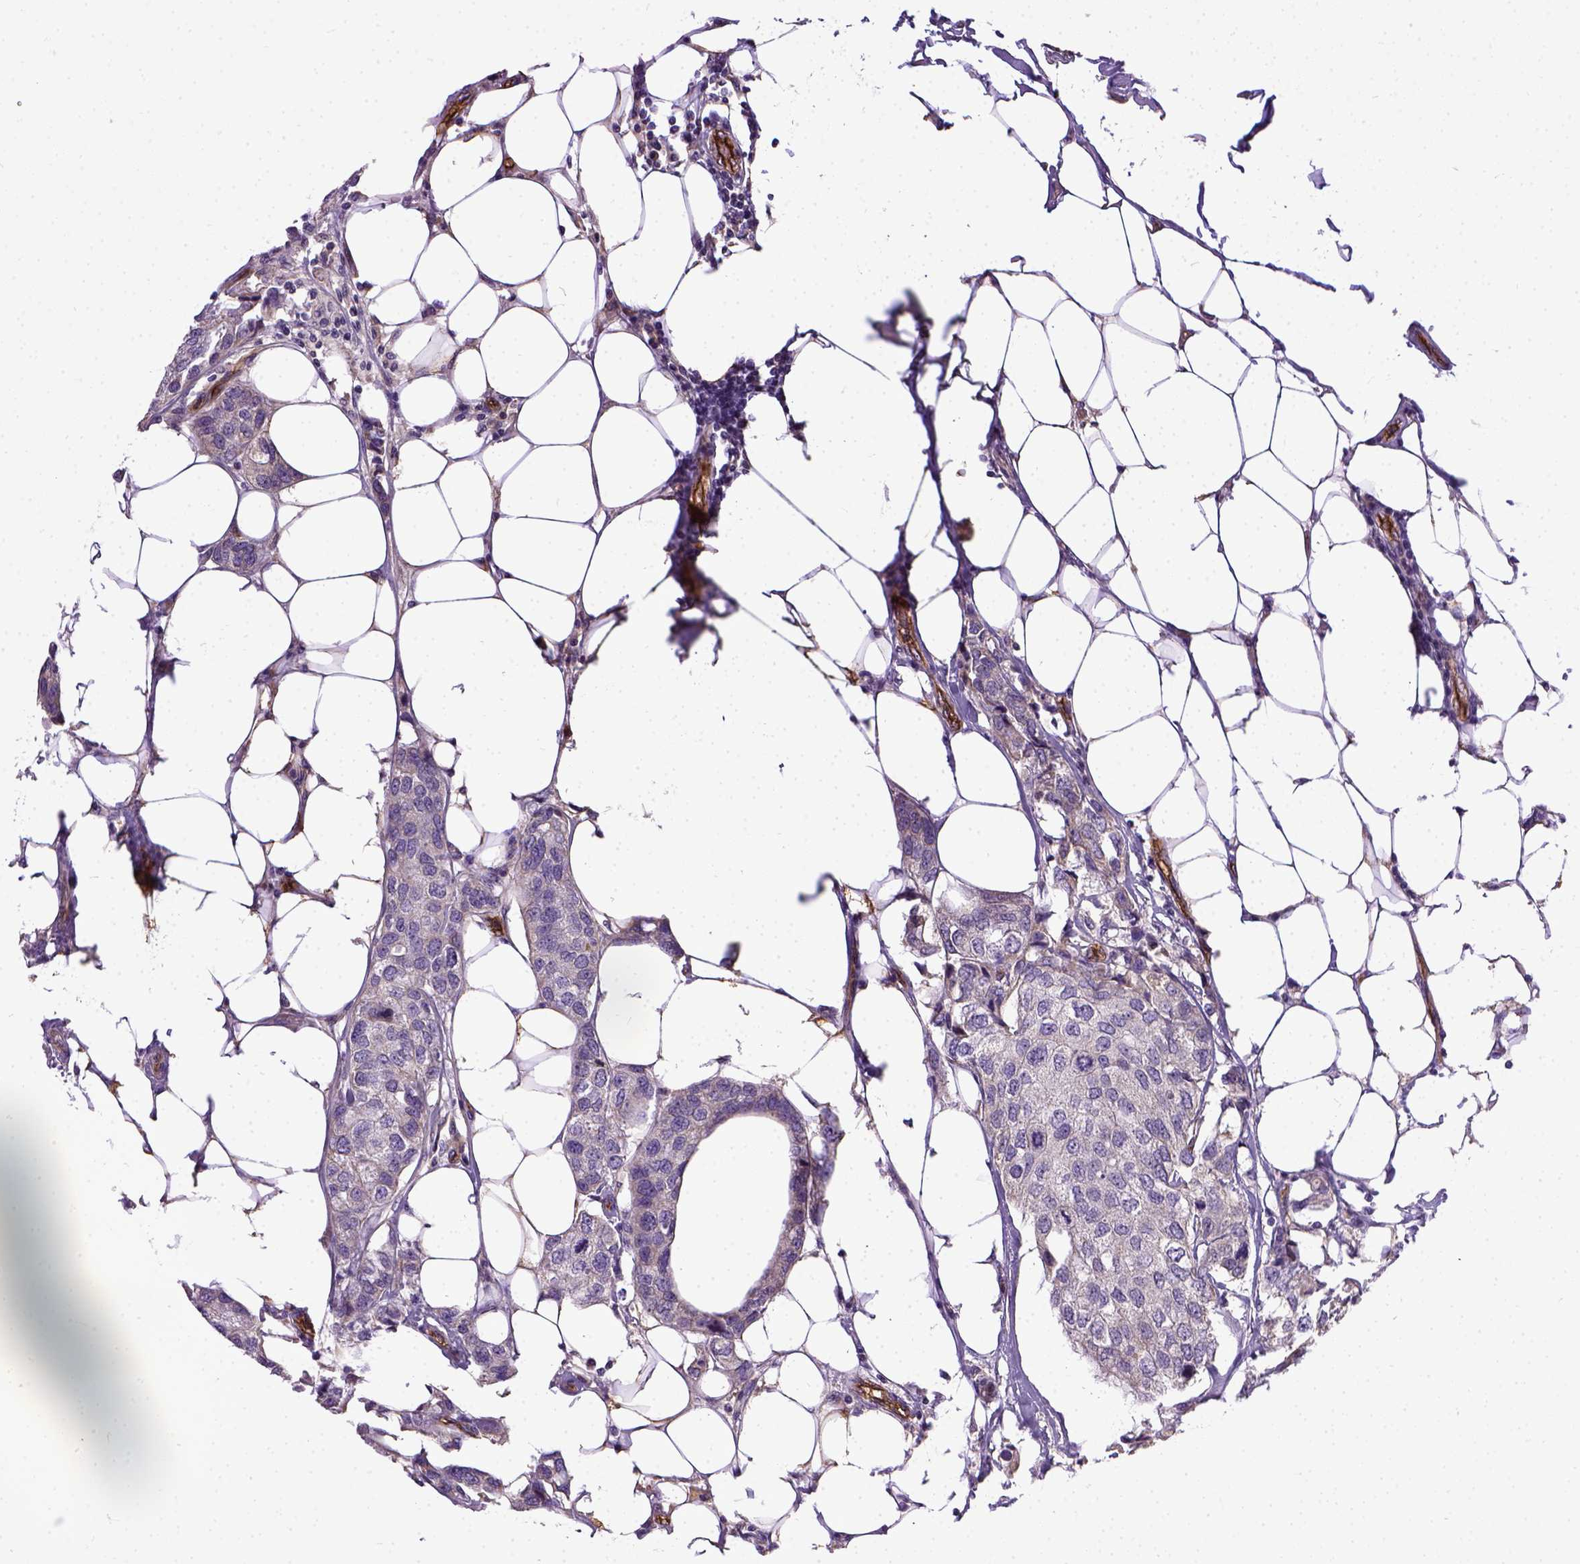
{"staining": {"intensity": "negative", "quantity": "none", "location": "none"}, "tissue": "breast cancer", "cell_type": "Tumor cells", "image_type": "cancer", "snomed": [{"axis": "morphology", "description": "Duct carcinoma"}, {"axis": "topography", "description": "Breast"}], "caption": "Immunohistochemistry (IHC) micrograph of neoplastic tissue: breast invasive ductal carcinoma stained with DAB exhibits no significant protein staining in tumor cells. Nuclei are stained in blue.", "gene": "ENG", "patient": {"sex": "female", "age": 80}}